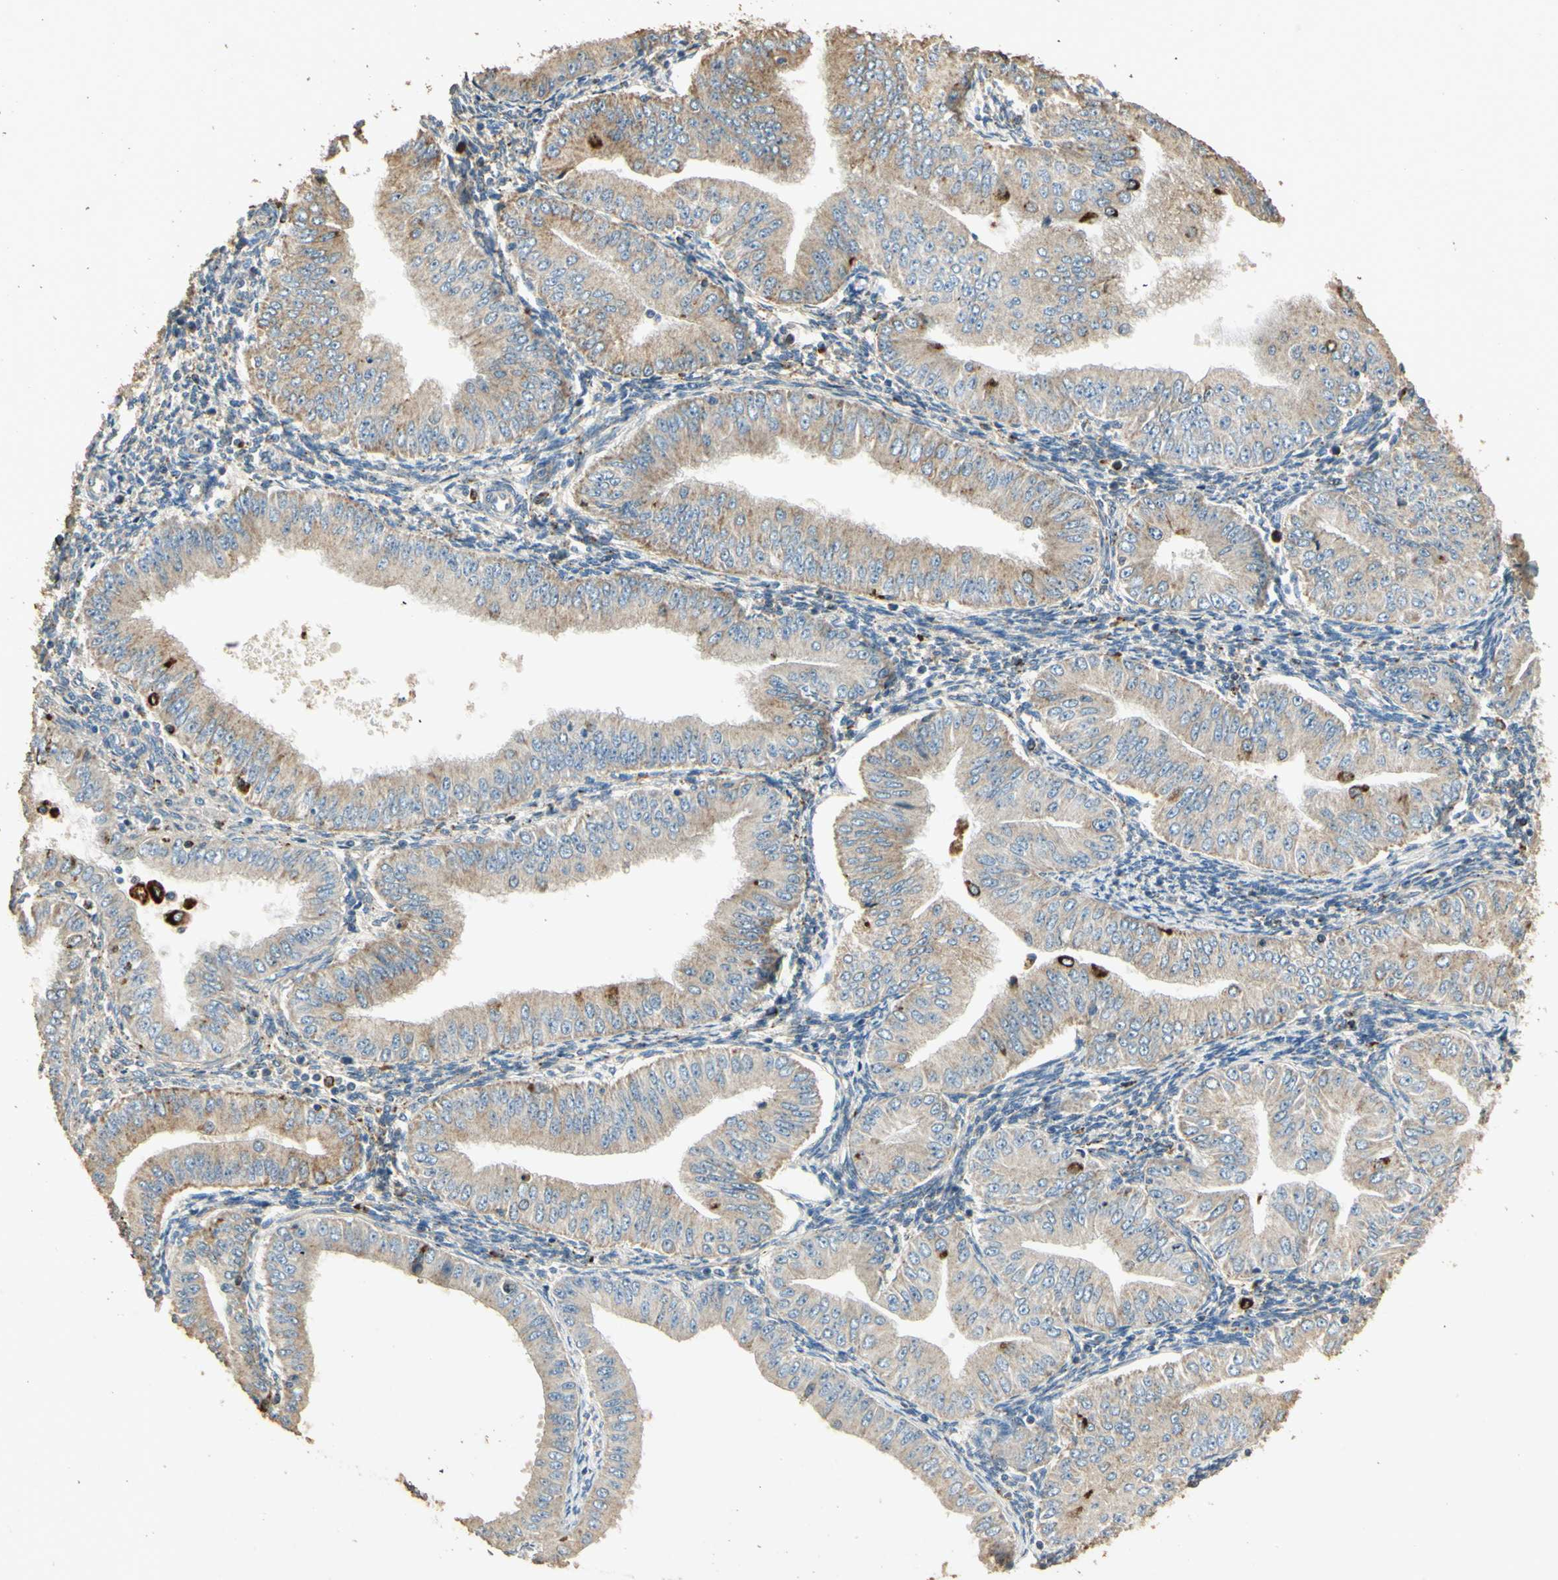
{"staining": {"intensity": "moderate", "quantity": "<25%", "location": "cytoplasmic/membranous"}, "tissue": "endometrial cancer", "cell_type": "Tumor cells", "image_type": "cancer", "snomed": [{"axis": "morphology", "description": "Normal tissue, NOS"}, {"axis": "morphology", "description": "Adenocarcinoma, NOS"}, {"axis": "topography", "description": "Endometrium"}], "caption": "Approximately <25% of tumor cells in endometrial cancer (adenocarcinoma) reveal moderate cytoplasmic/membranous protein expression as visualized by brown immunohistochemical staining.", "gene": "ARHGEF17", "patient": {"sex": "female", "age": 53}}